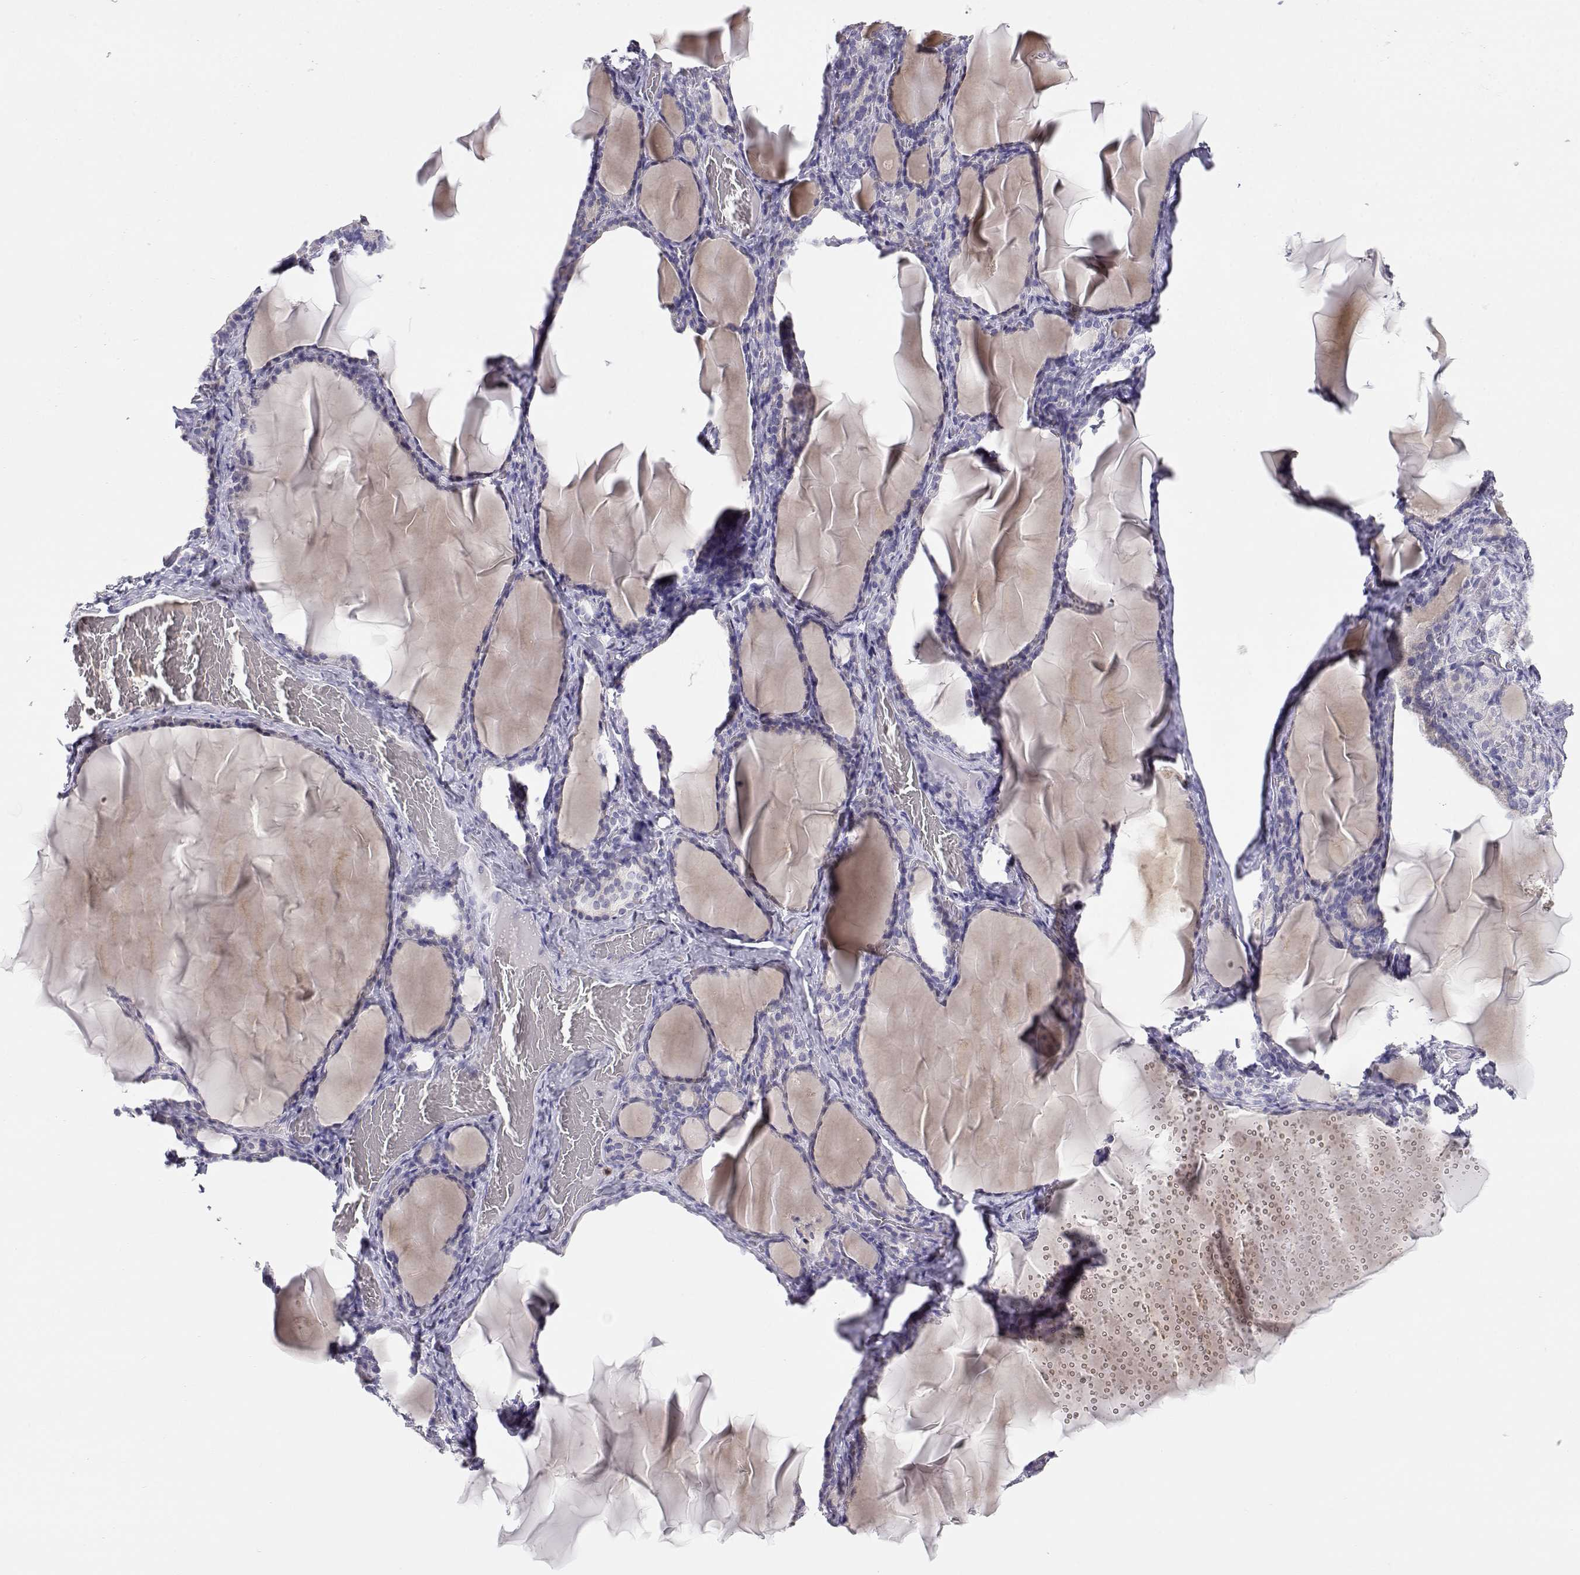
{"staining": {"intensity": "negative", "quantity": "none", "location": "none"}, "tissue": "thyroid gland", "cell_type": "Glandular cells", "image_type": "normal", "snomed": [{"axis": "morphology", "description": "Normal tissue, NOS"}, {"axis": "morphology", "description": "Hyperplasia, NOS"}, {"axis": "topography", "description": "Thyroid gland"}], "caption": "IHC micrograph of benign thyroid gland: thyroid gland stained with DAB exhibits no significant protein positivity in glandular cells. (DAB immunohistochemistry (IHC), high magnification).", "gene": "CDHR1", "patient": {"sex": "female", "age": 27}}